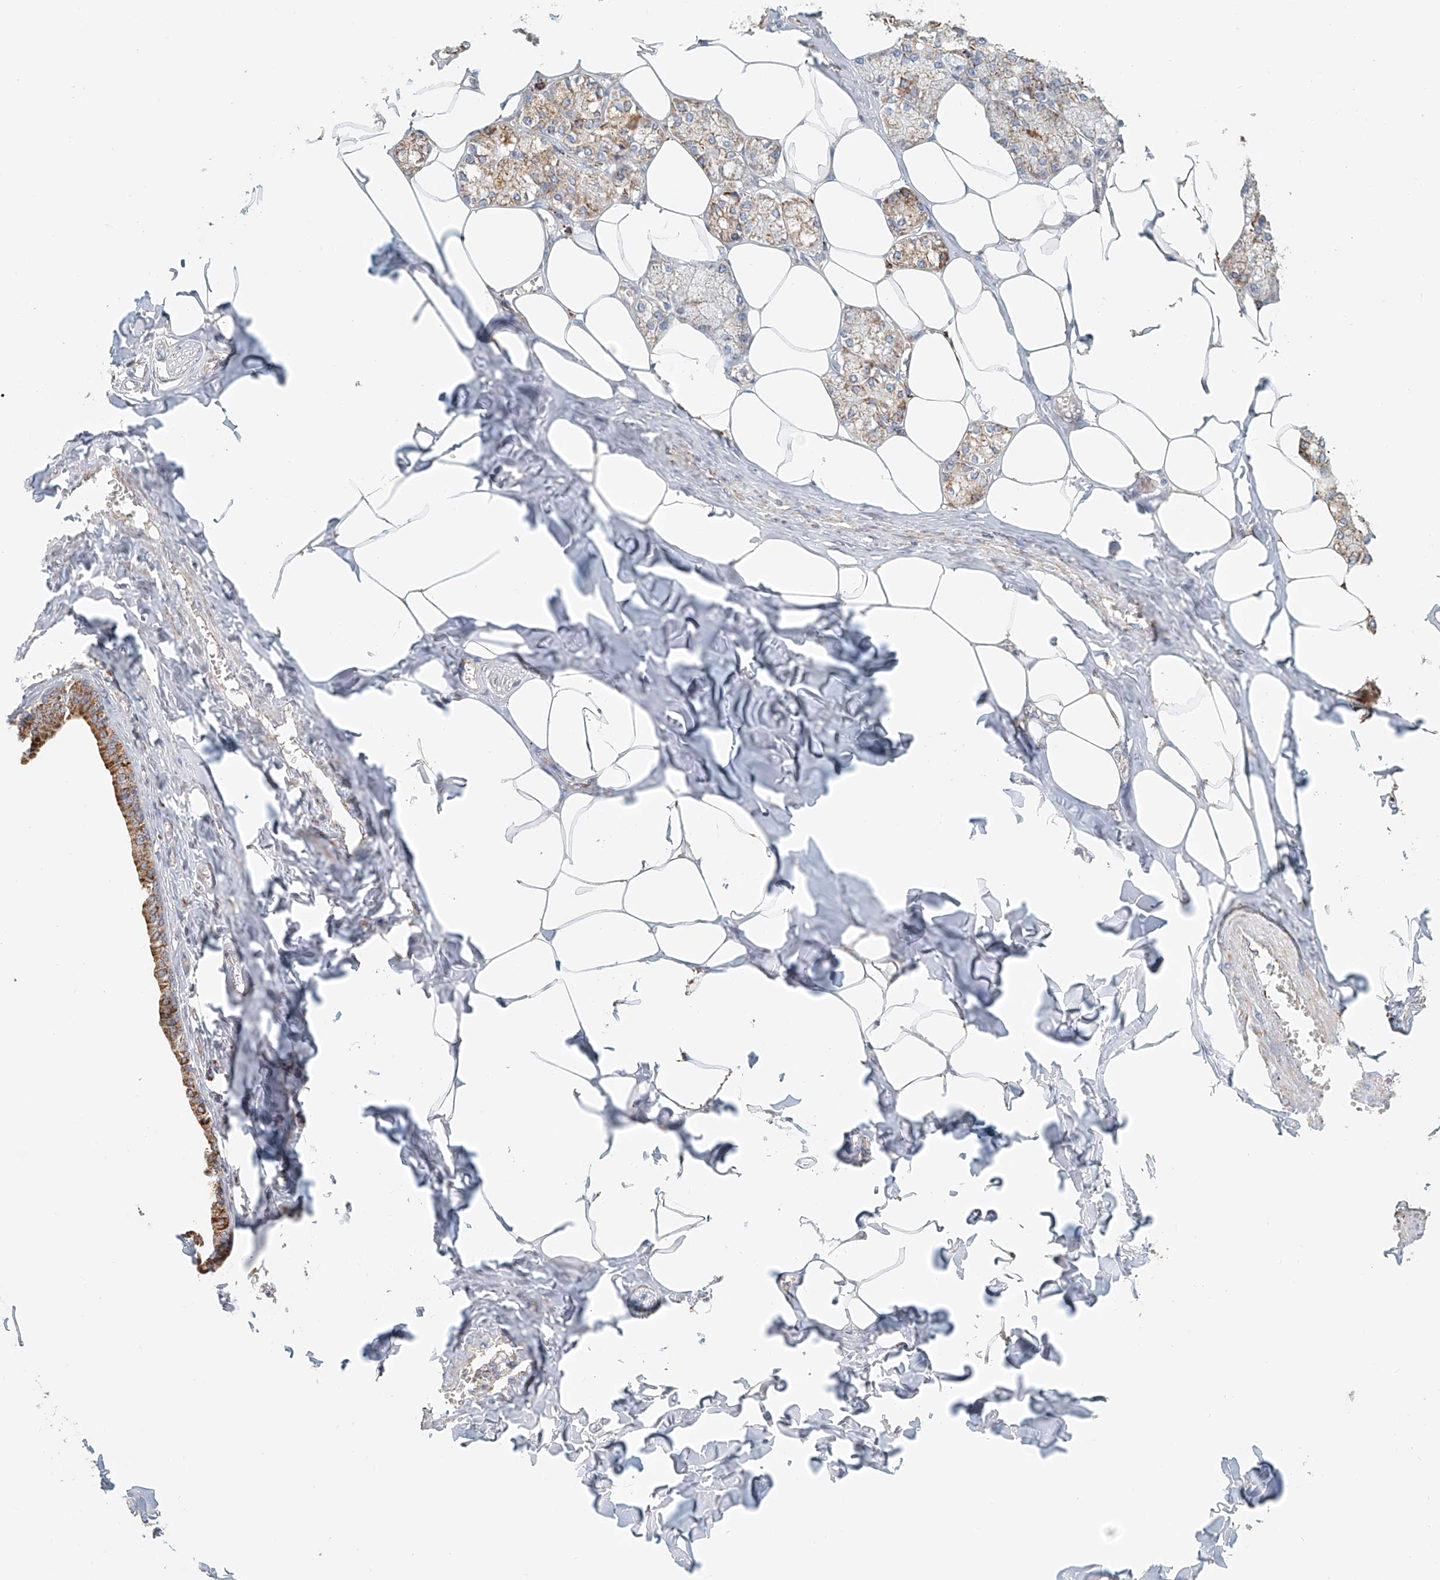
{"staining": {"intensity": "strong", "quantity": "<25%", "location": "cytoplasmic/membranous"}, "tissue": "salivary gland", "cell_type": "Glandular cells", "image_type": "normal", "snomed": [{"axis": "morphology", "description": "Normal tissue, NOS"}, {"axis": "topography", "description": "Salivary gland"}], "caption": "Immunohistochemical staining of benign salivary gland reveals strong cytoplasmic/membranous protein staining in approximately <25% of glandular cells.", "gene": "MCL1", "patient": {"sex": "male", "age": 62}}